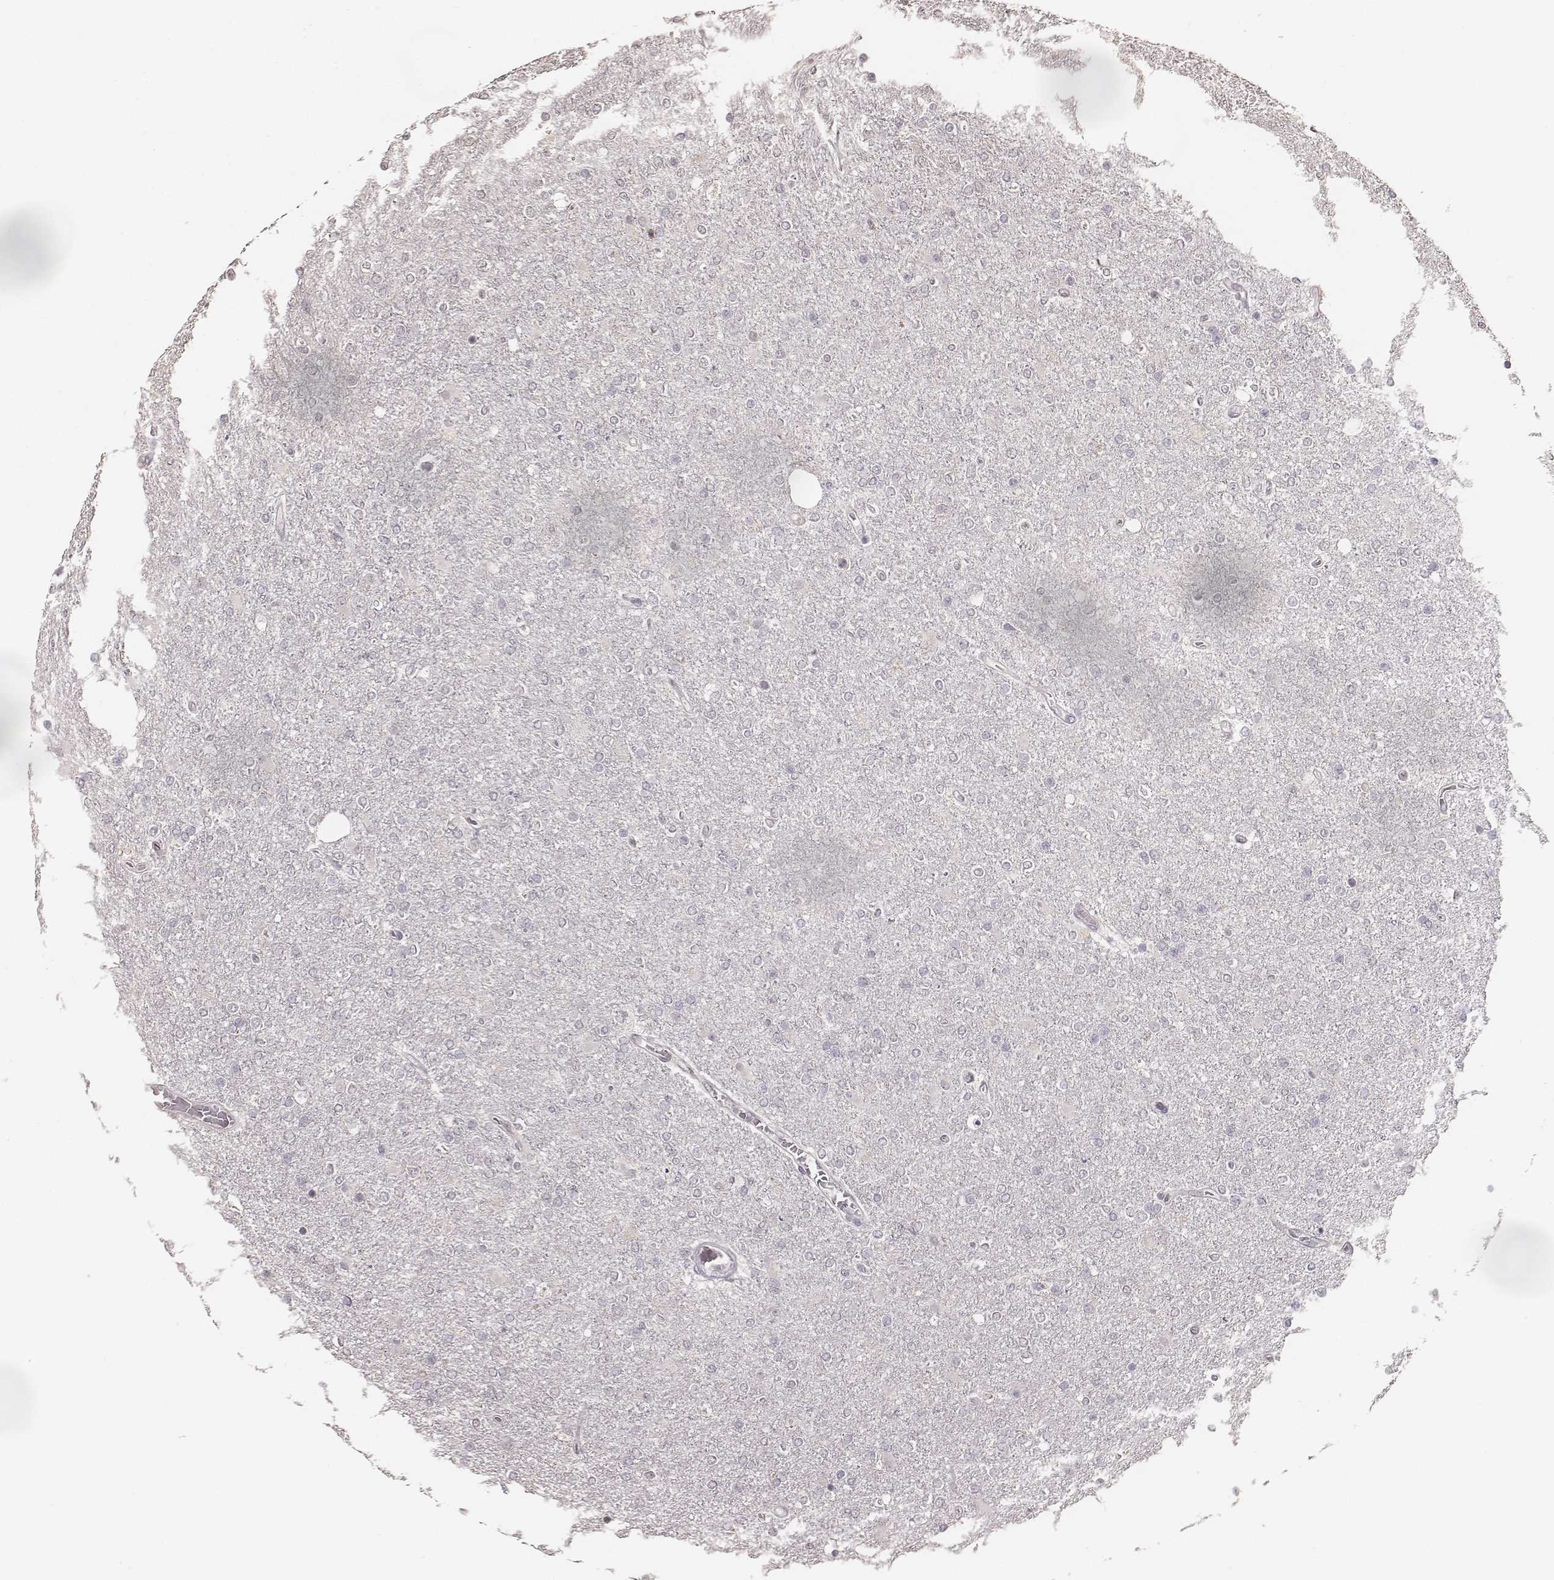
{"staining": {"intensity": "negative", "quantity": "none", "location": "none"}, "tissue": "glioma", "cell_type": "Tumor cells", "image_type": "cancer", "snomed": [{"axis": "morphology", "description": "Glioma, malignant, High grade"}, {"axis": "topography", "description": "Cerebral cortex"}], "caption": "The histopathology image shows no staining of tumor cells in malignant glioma (high-grade).", "gene": "LY6K", "patient": {"sex": "male", "age": 70}}